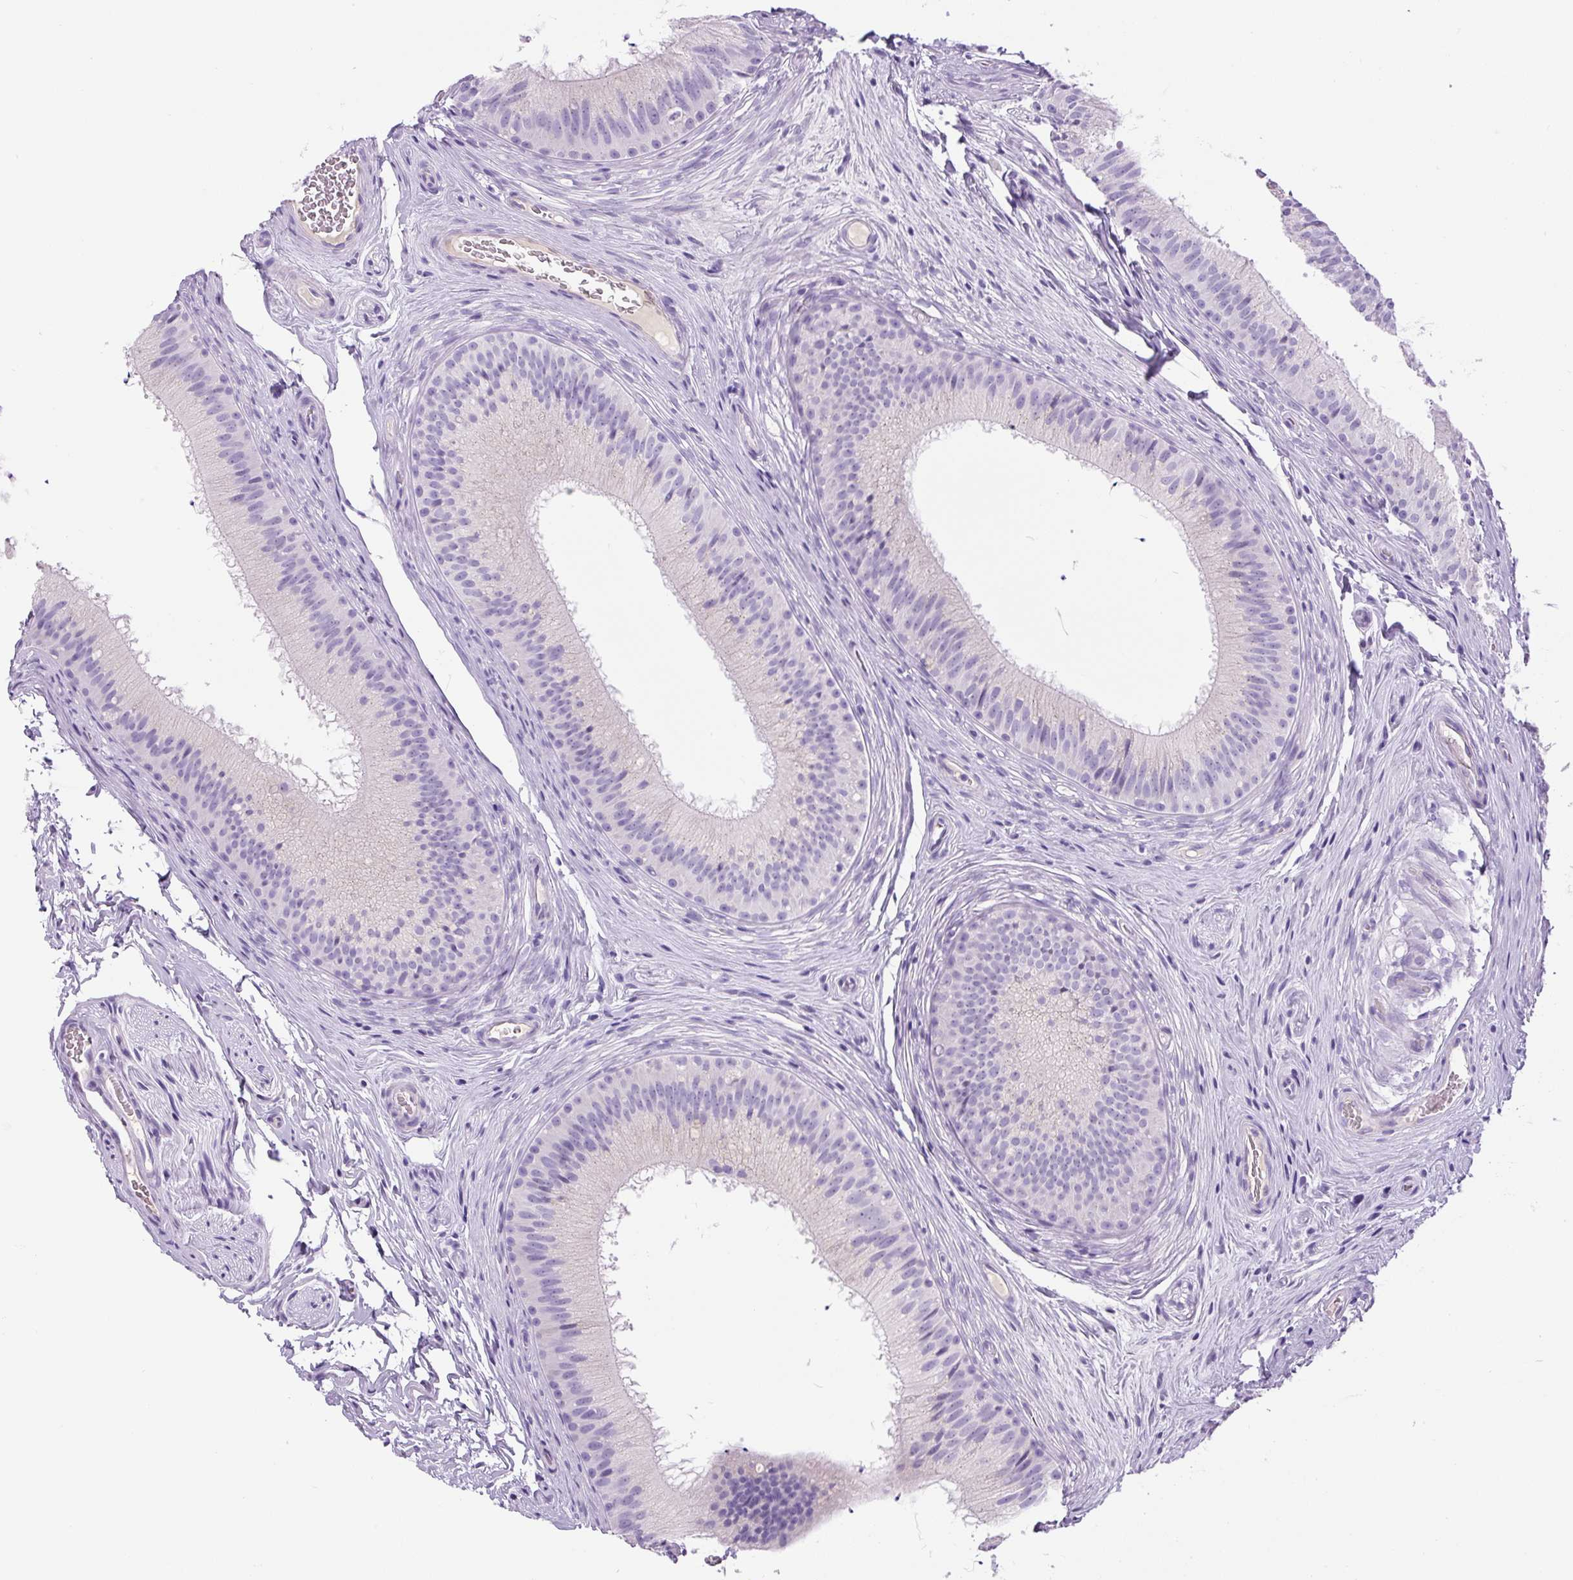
{"staining": {"intensity": "negative", "quantity": "none", "location": "none"}, "tissue": "epididymis", "cell_type": "Glandular cells", "image_type": "normal", "snomed": [{"axis": "morphology", "description": "Normal tissue, NOS"}, {"axis": "topography", "description": "Epididymis"}], "caption": "This micrograph is of normal epididymis stained with immunohistochemistry to label a protein in brown with the nuclei are counter-stained blue. There is no expression in glandular cells. (DAB immunohistochemistry (IHC) with hematoxylin counter stain).", "gene": "RSPO4", "patient": {"sex": "male", "age": 24}}